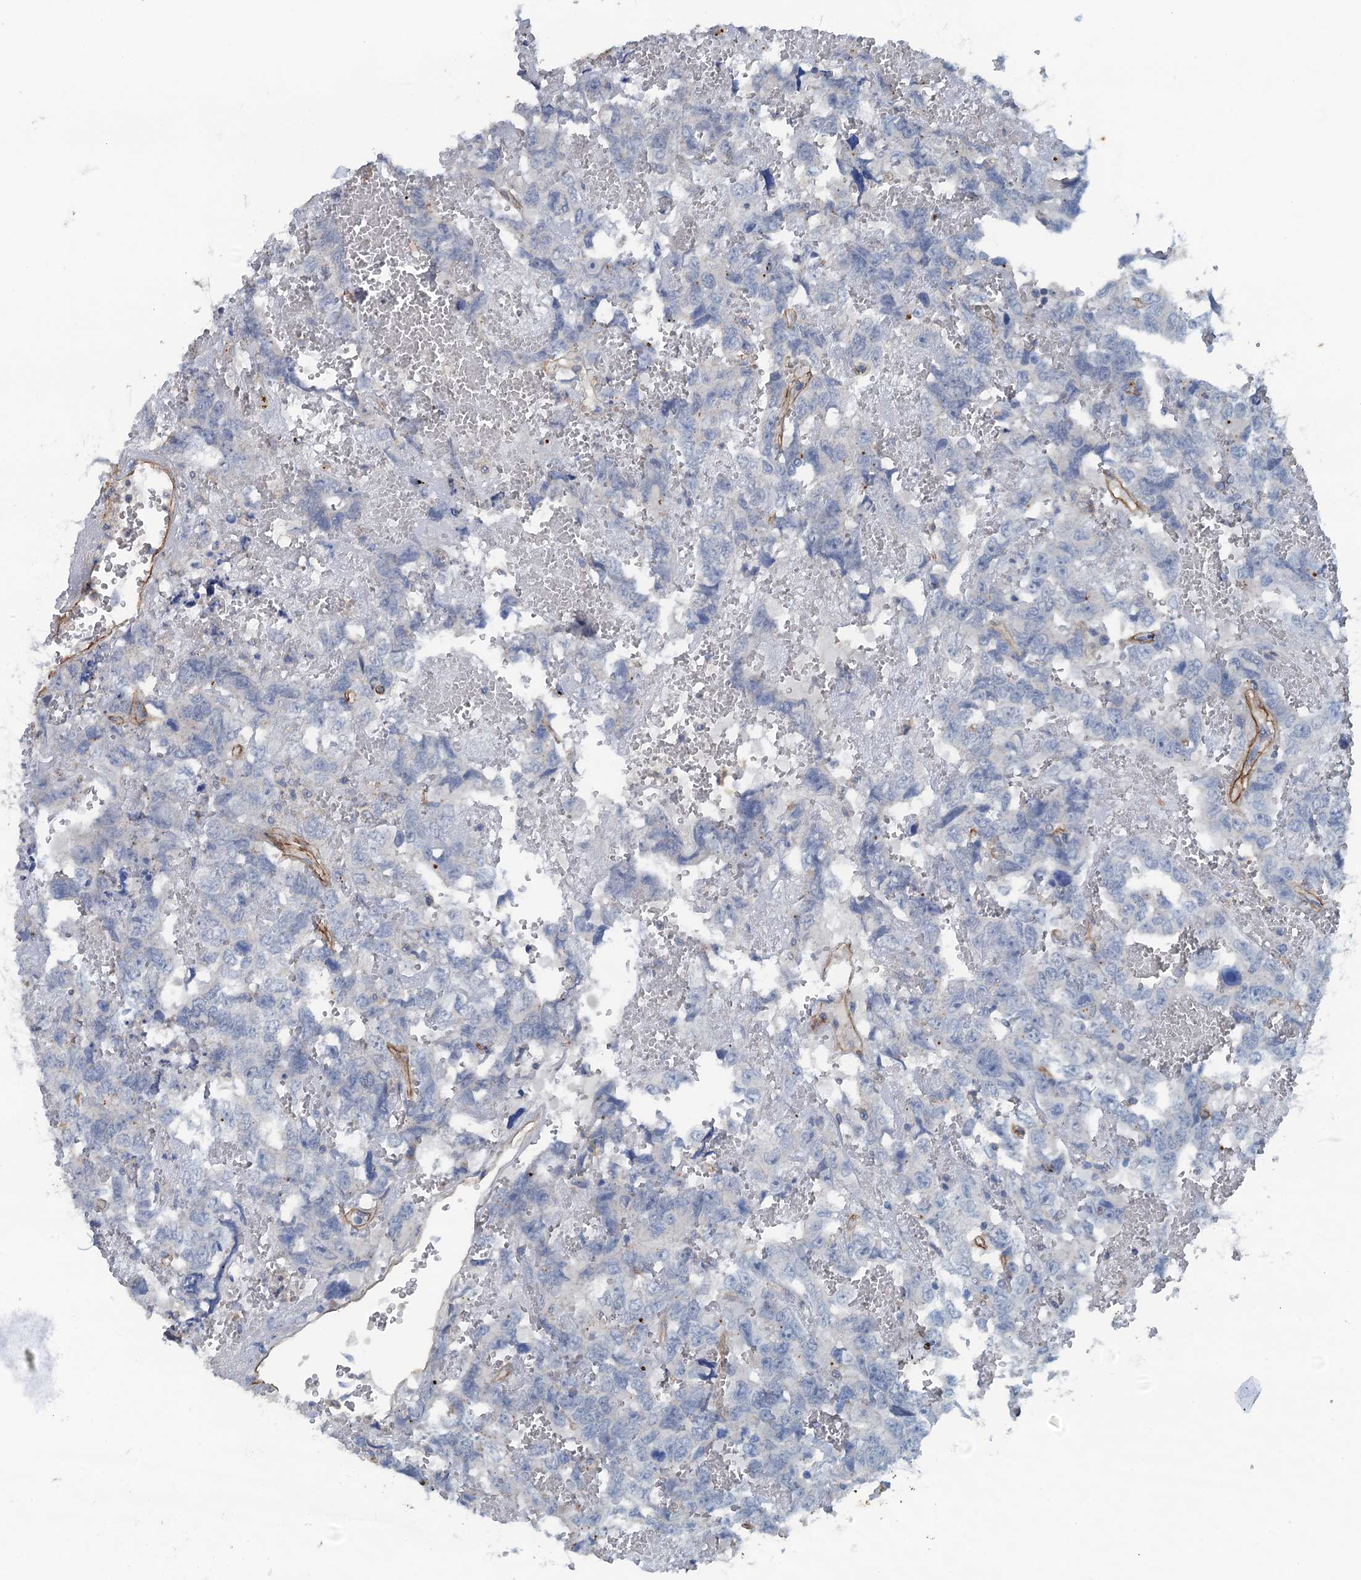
{"staining": {"intensity": "negative", "quantity": "none", "location": "none"}, "tissue": "testis cancer", "cell_type": "Tumor cells", "image_type": "cancer", "snomed": [{"axis": "morphology", "description": "Carcinoma, Embryonal, NOS"}, {"axis": "topography", "description": "Testis"}], "caption": "Immunohistochemistry micrograph of neoplastic tissue: human testis cancer stained with DAB (3,3'-diaminobenzidine) exhibits no significant protein staining in tumor cells. Brightfield microscopy of IHC stained with DAB (brown) and hematoxylin (blue), captured at high magnification.", "gene": "THAP10", "patient": {"sex": "male", "age": 45}}